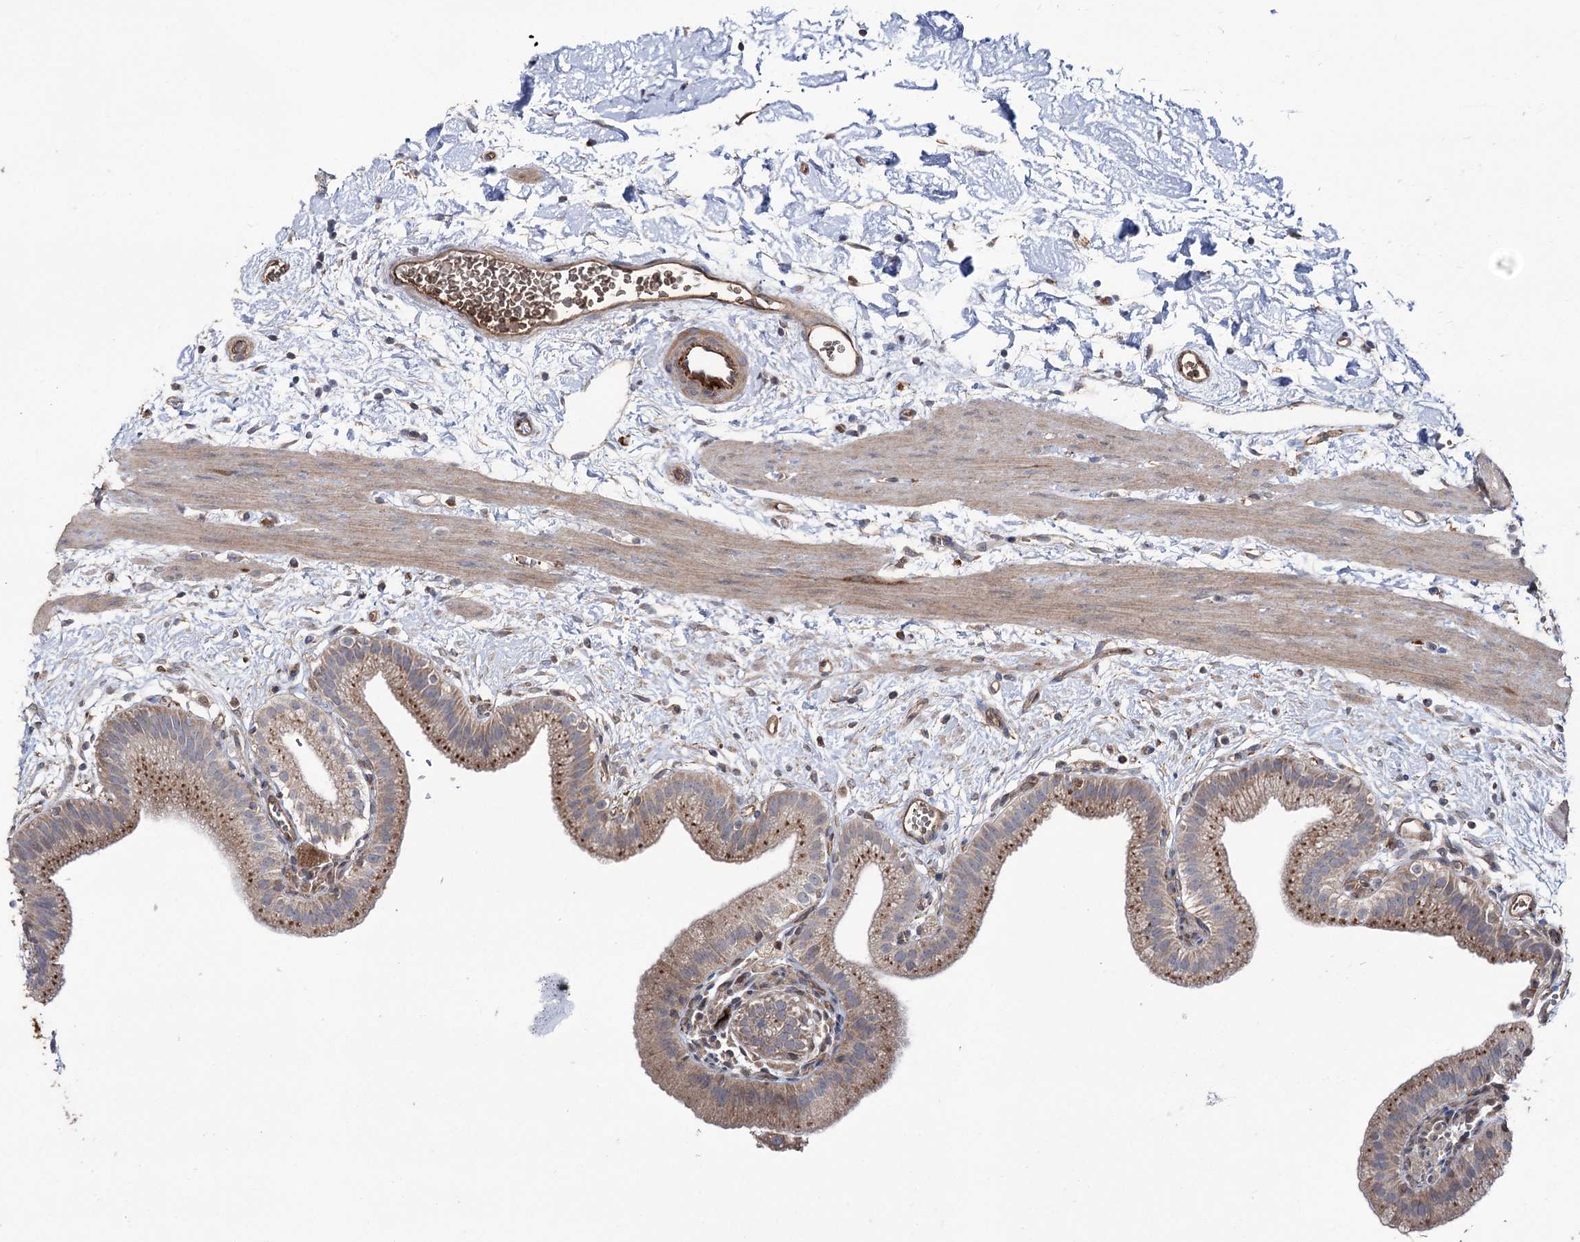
{"staining": {"intensity": "moderate", "quantity": ">75%", "location": "cytoplasmic/membranous"}, "tissue": "gallbladder", "cell_type": "Glandular cells", "image_type": "normal", "snomed": [{"axis": "morphology", "description": "Normal tissue, NOS"}, {"axis": "topography", "description": "Gallbladder"}], "caption": "Protein staining of normal gallbladder displays moderate cytoplasmic/membranous positivity in about >75% of glandular cells.", "gene": "OTUD1", "patient": {"sex": "male", "age": 55}}